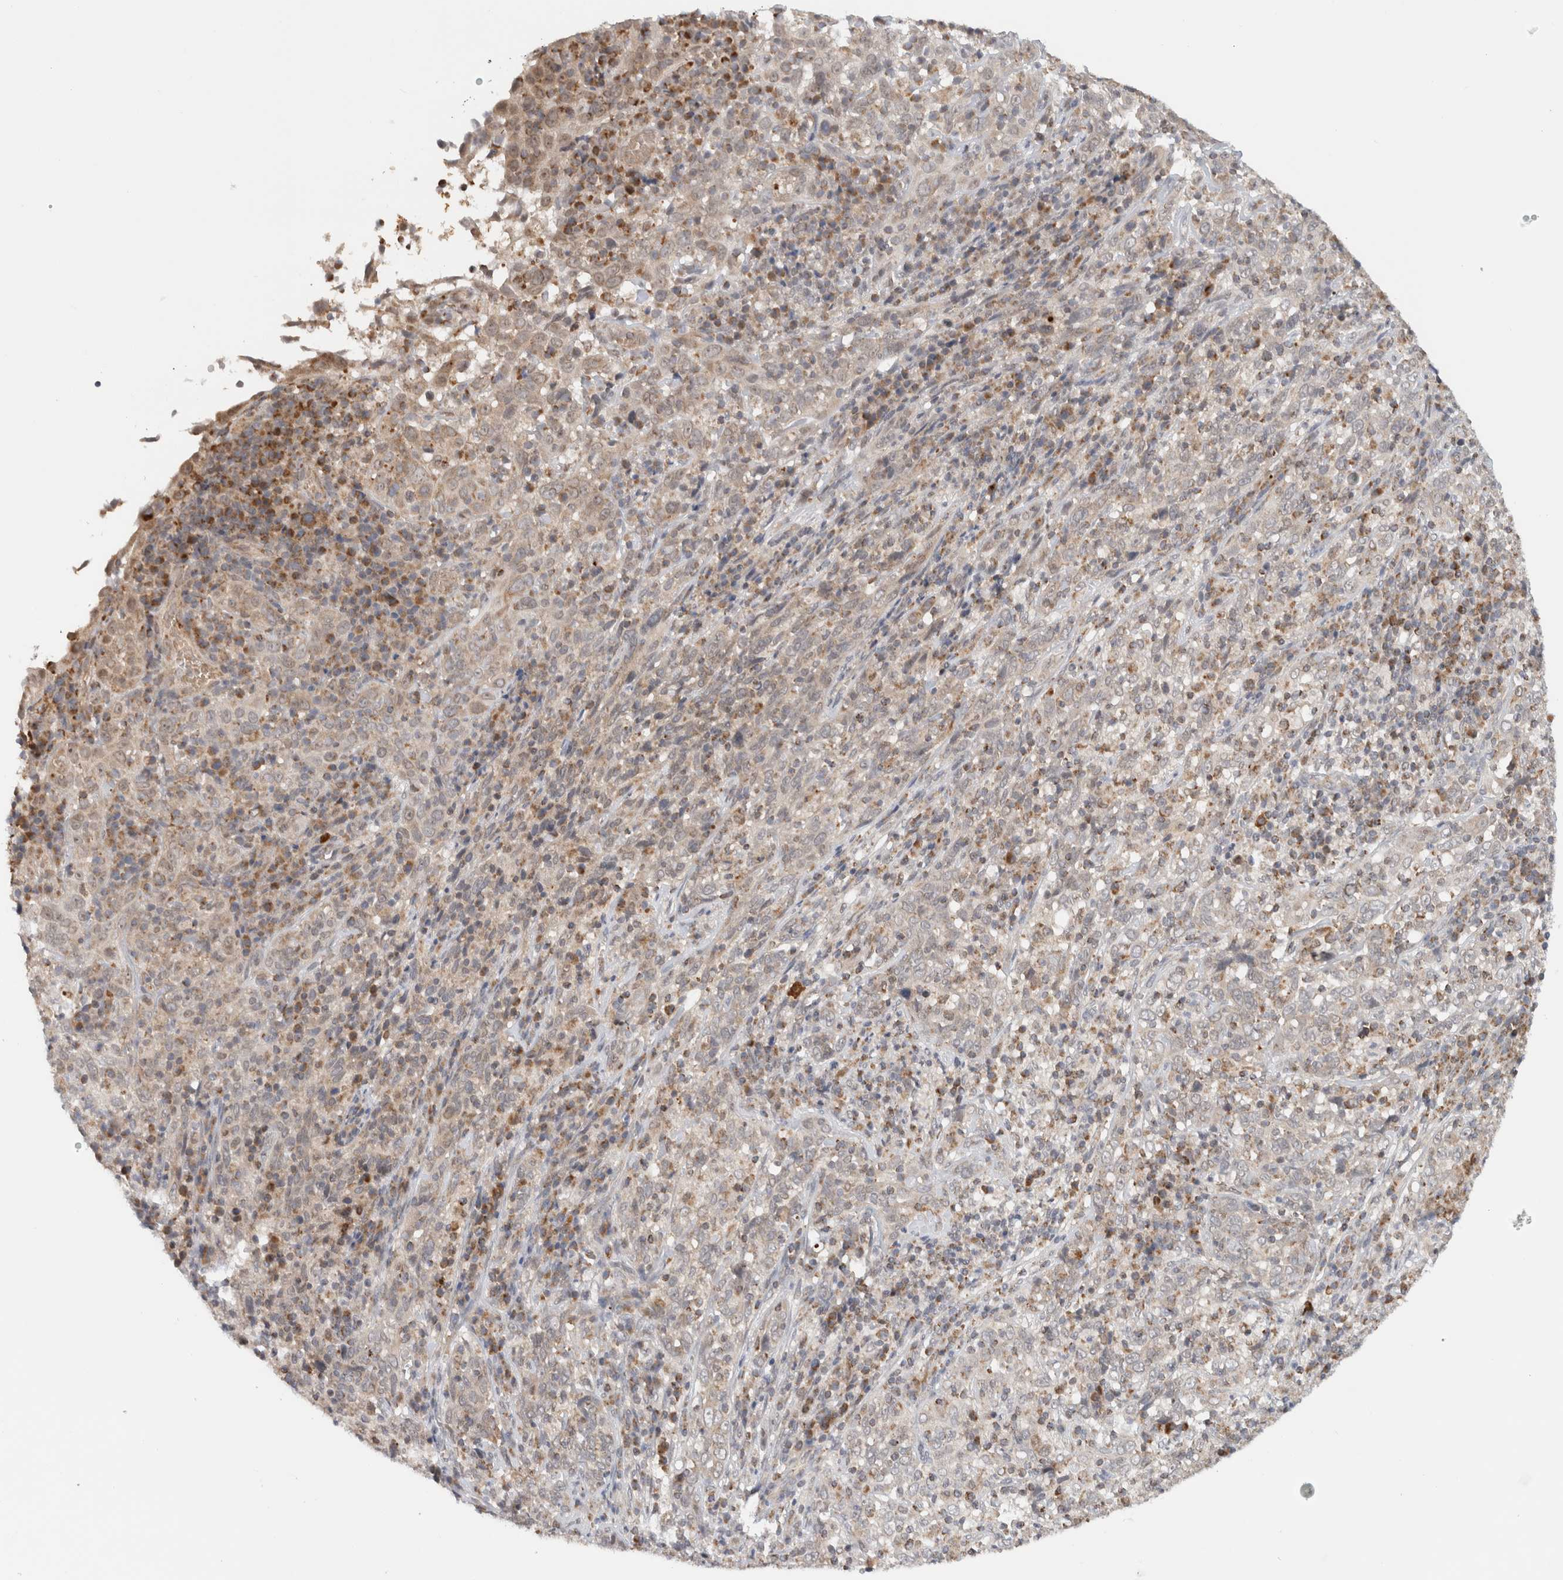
{"staining": {"intensity": "negative", "quantity": "none", "location": "none"}, "tissue": "cervical cancer", "cell_type": "Tumor cells", "image_type": "cancer", "snomed": [{"axis": "morphology", "description": "Squamous cell carcinoma, NOS"}, {"axis": "topography", "description": "Cervix"}], "caption": "An image of cervical cancer stained for a protein shows no brown staining in tumor cells.", "gene": "CMC2", "patient": {"sex": "female", "age": 46}}